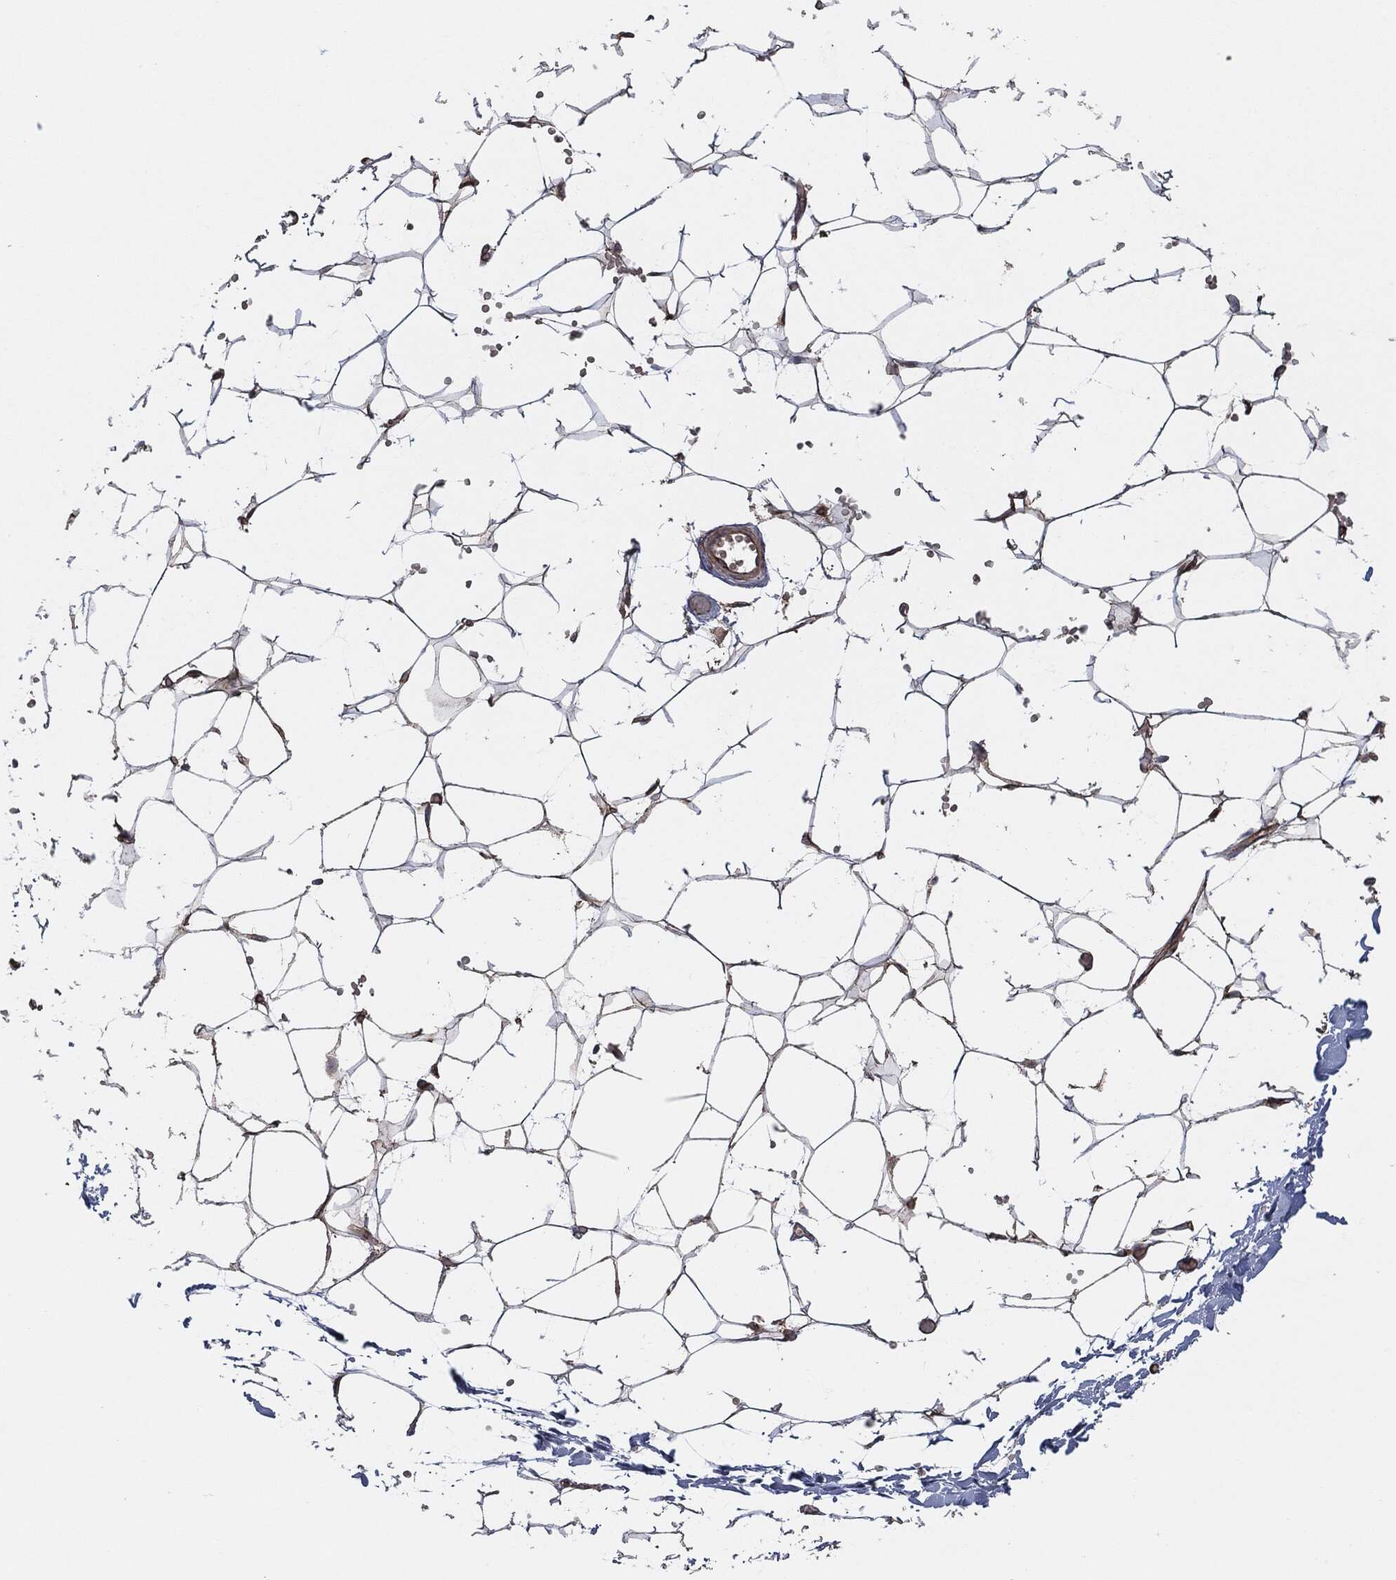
{"staining": {"intensity": "negative", "quantity": "none", "location": "none"}, "tissue": "adipose tissue", "cell_type": "Adipocytes", "image_type": "normal", "snomed": [{"axis": "morphology", "description": "Normal tissue, NOS"}, {"axis": "topography", "description": "Skin"}, {"axis": "topography", "description": "Peripheral nerve tissue"}], "caption": "Immunohistochemical staining of unremarkable adipose tissue exhibits no significant expression in adipocytes.", "gene": "CTNNA1", "patient": {"sex": "female", "age": 56}}